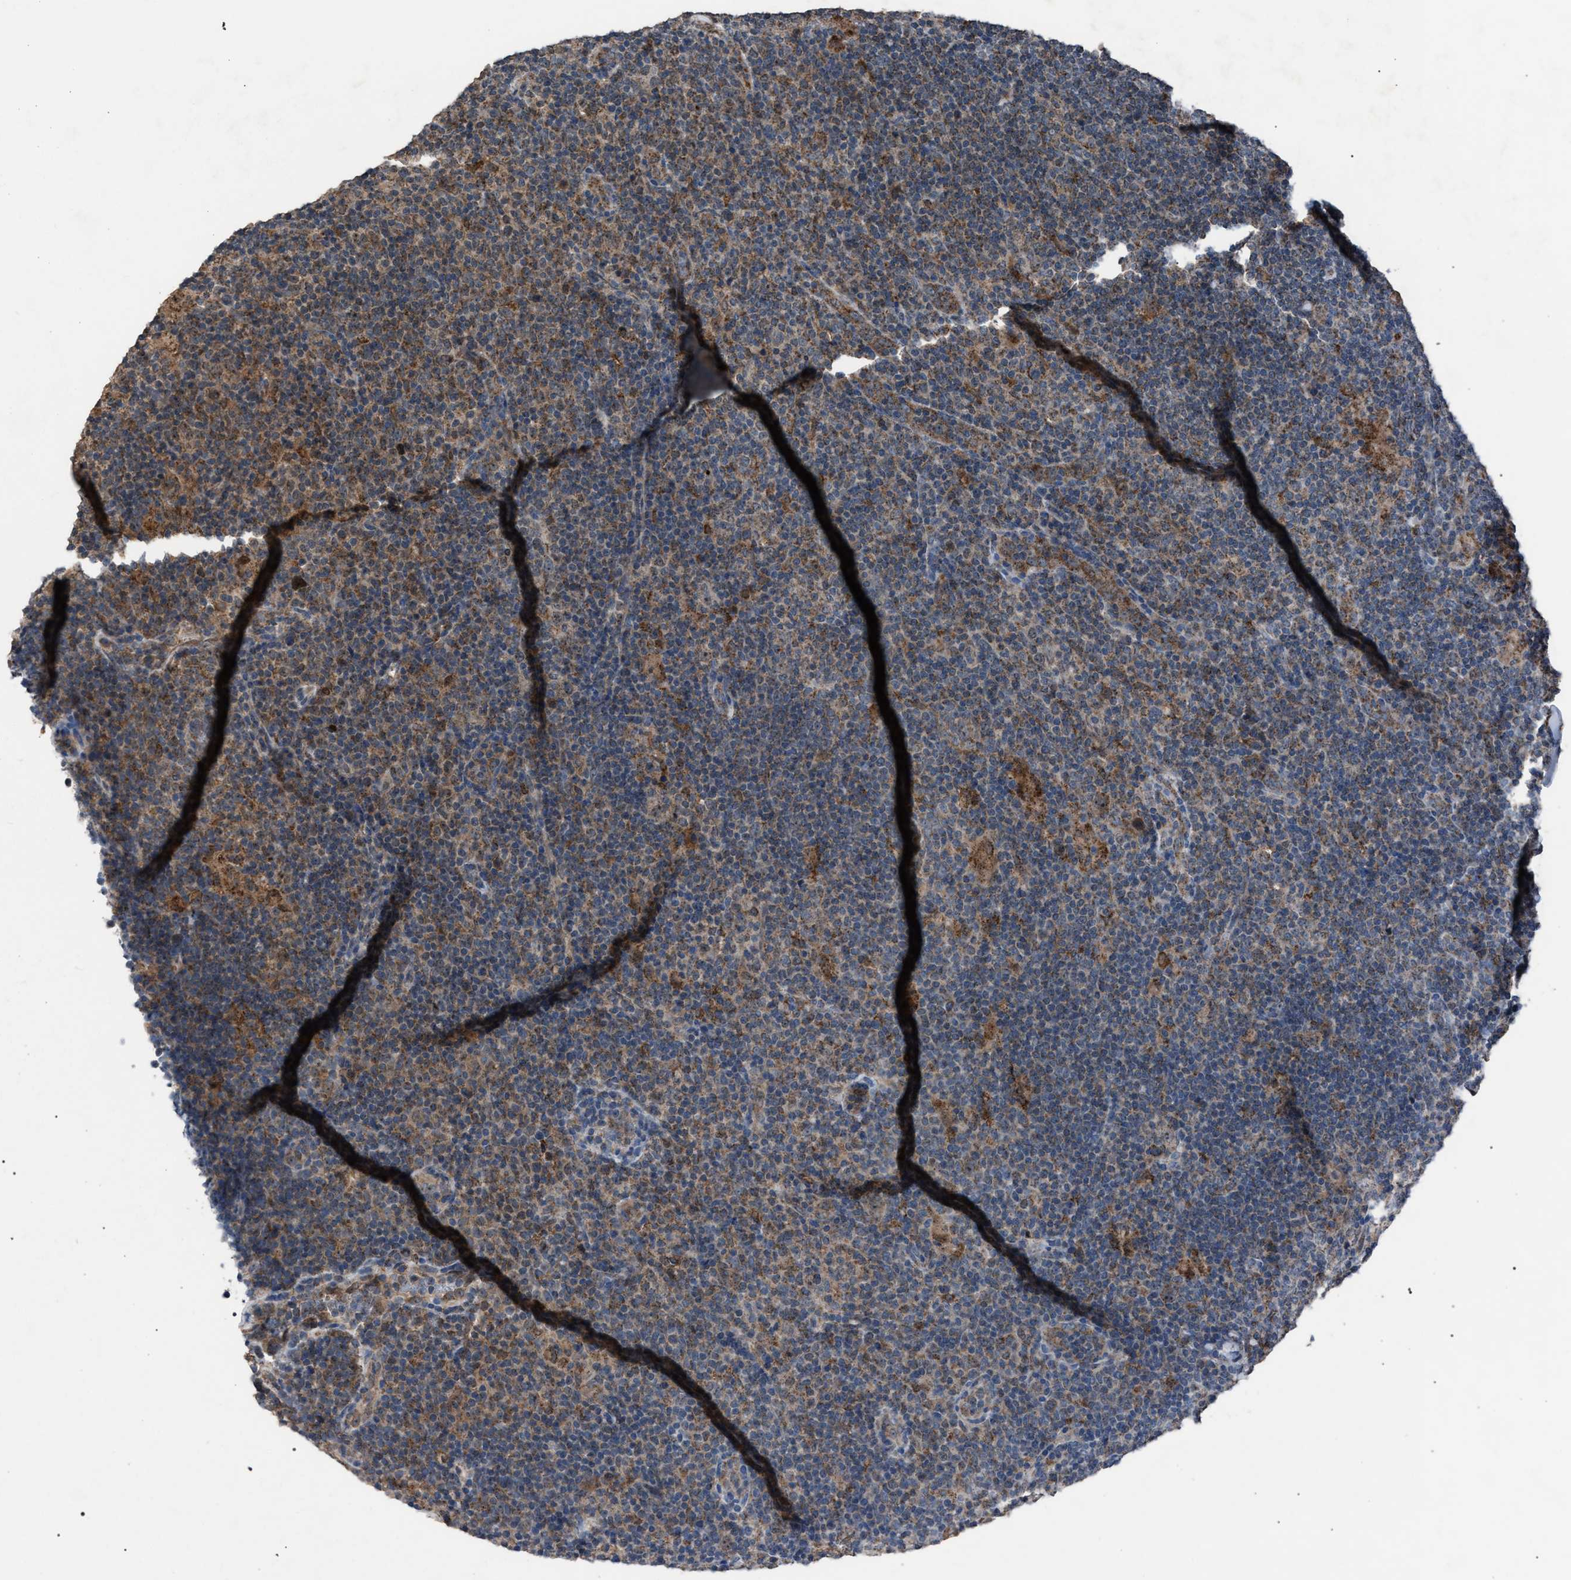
{"staining": {"intensity": "moderate", "quantity": ">75%", "location": "cytoplasmic/membranous"}, "tissue": "lymphoma", "cell_type": "Tumor cells", "image_type": "cancer", "snomed": [{"axis": "morphology", "description": "Hodgkin's disease, NOS"}, {"axis": "topography", "description": "Lymph node"}], "caption": "Immunohistochemical staining of Hodgkin's disease shows medium levels of moderate cytoplasmic/membranous protein positivity in about >75% of tumor cells. (DAB IHC with brightfield microscopy, high magnification).", "gene": "HSD17B4", "patient": {"sex": "female", "age": 57}}